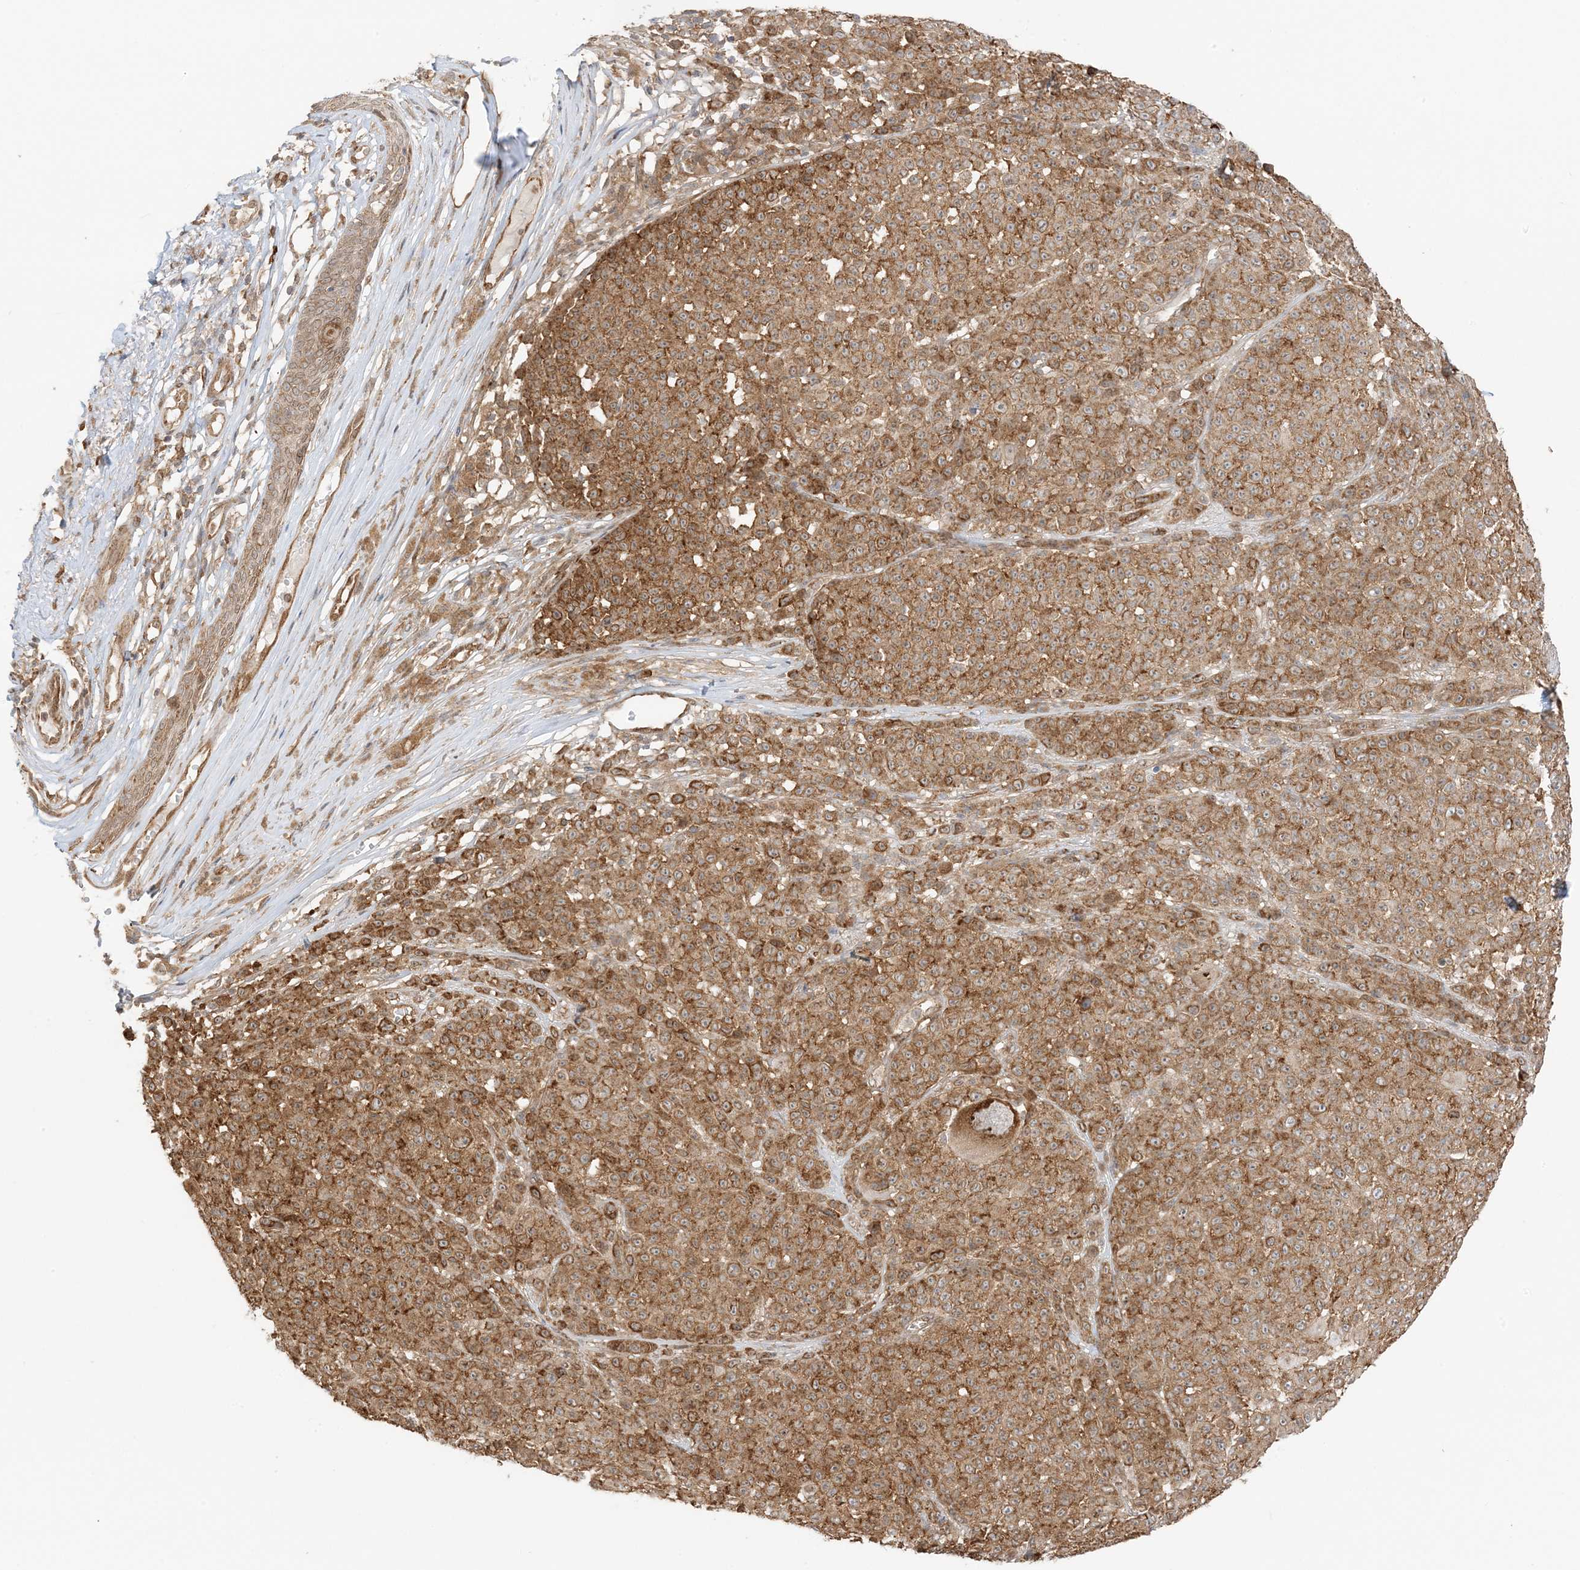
{"staining": {"intensity": "moderate", "quantity": ">75%", "location": "cytoplasmic/membranous"}, "tissue": "melanoma", "cell_type": "Tumor cells", "image_type": "cancer", "snomed": [{"axis": "morphology", "description": "Malignant melanoma, NOS"}, {"axis": "topography", "description": "Skin"}], "caption": "Immunohistochemistry (IHC) of human malignant melanoma shows medium levels of moderate cytoplasmic/membranous expression in approximately >75% of tumor cells. Immunohistochemistry stains the protein in brown and the nuclei are stained blue.", "gene": "UBAP2L", "patient": {"sex": "female", "age": 94}}